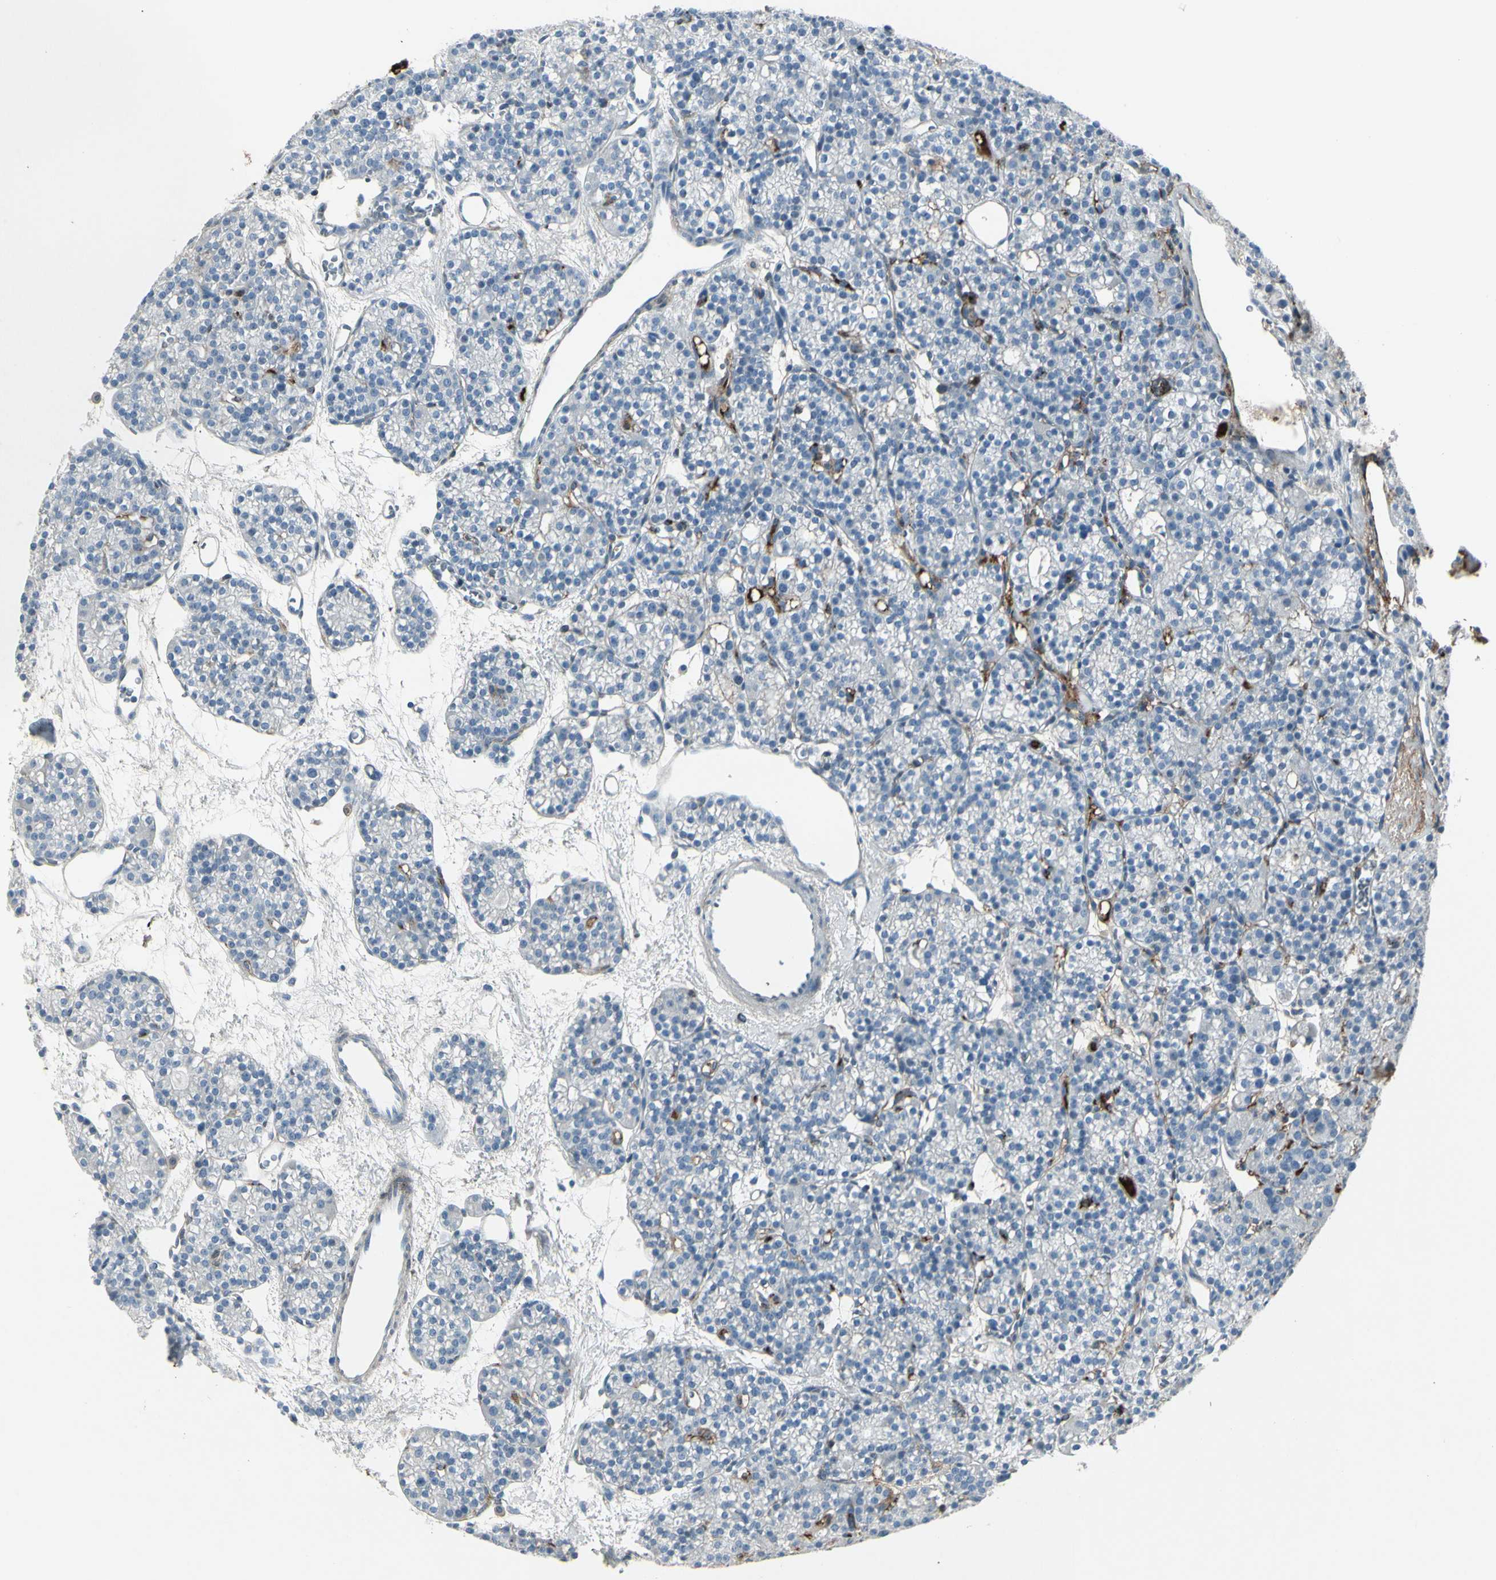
{"staining": {"intensity": "strong", "quantity": "25%-75%", "location": "cytoplasmic/membranous"}, "tissue": "parathyroid gland", "cell_type": "Glandular cells", "image_type": "normal", "snomed": [{"axis": "morphology", "description": "Normal tissue, NOS"}, {"axis": "topography", "description": "Parathyroid gland"}], "caption": "IHC staining of unremarkable parathyroid gland, which displays high levels of strong cytoplasmic/membranous positivity in approximately 25%-75% of glandular cells indicating strong cytoplasmic/membranous protein staining. The staining was performed using DAB (brown) for protein detection and nuclei were counterstained in hematoxylin (blue).", "gene": "IGHG1", "patient": {"sex": "female", "age": 64}}